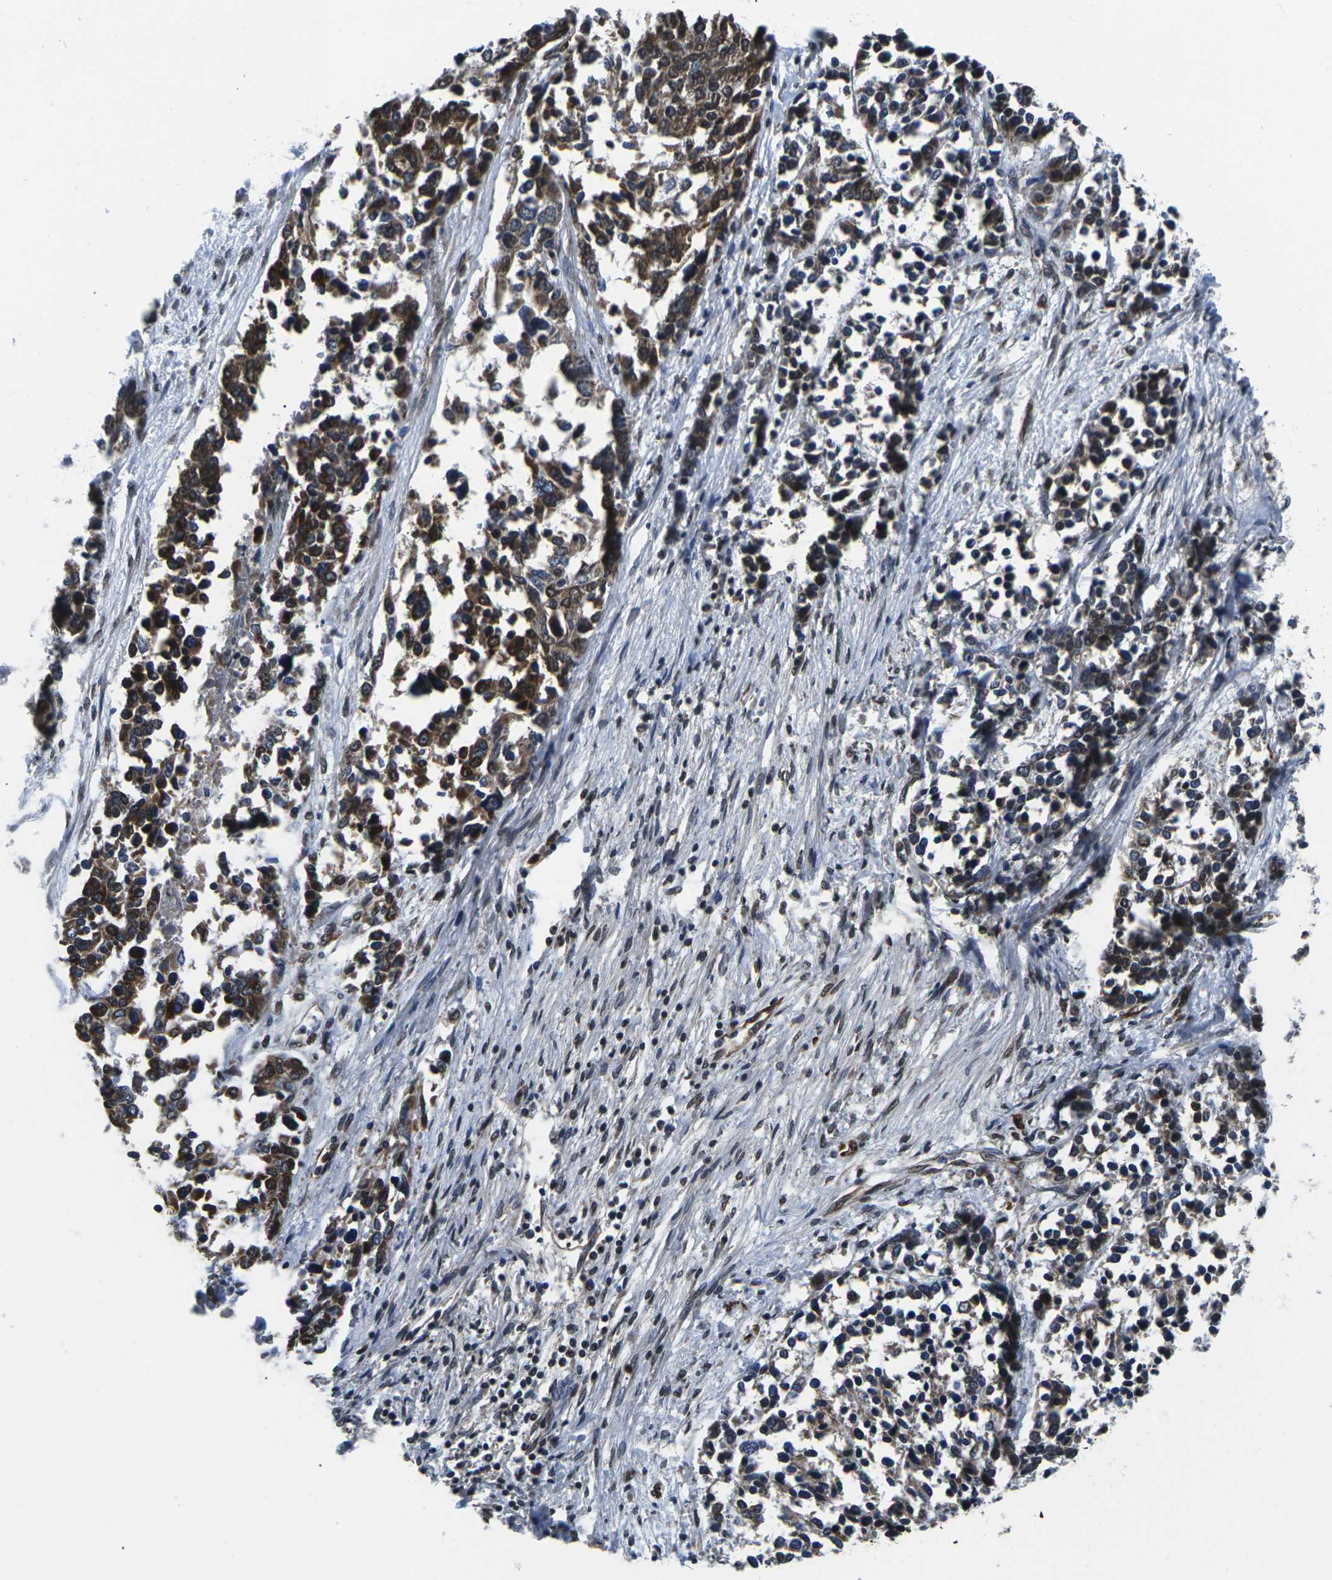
{"staining": {"intensity": "moderate", "quantity": ">75%", "location": "cytoplasmic/membranous,nuclear"}, "tissue": "ovarian cancer", "cell_type": "Tumor cells", "image_type": "cancer", "snomed": [{"axis": "morphology", "description": "Cystadenocarcinoma, serous, NOS"}, {"axis": "topography", "description": "Ovary"}], "caption": "Approximately >75% of tumor cells in ovarian cancer (serous cystadenocarcinoma) display moderate cytoplasmic/membranous and nuclear protein positivity as visualized by brown immunohistochemical staining.", "gene": "CCNE1", "patient": {"sex": "female", "age": 44}}